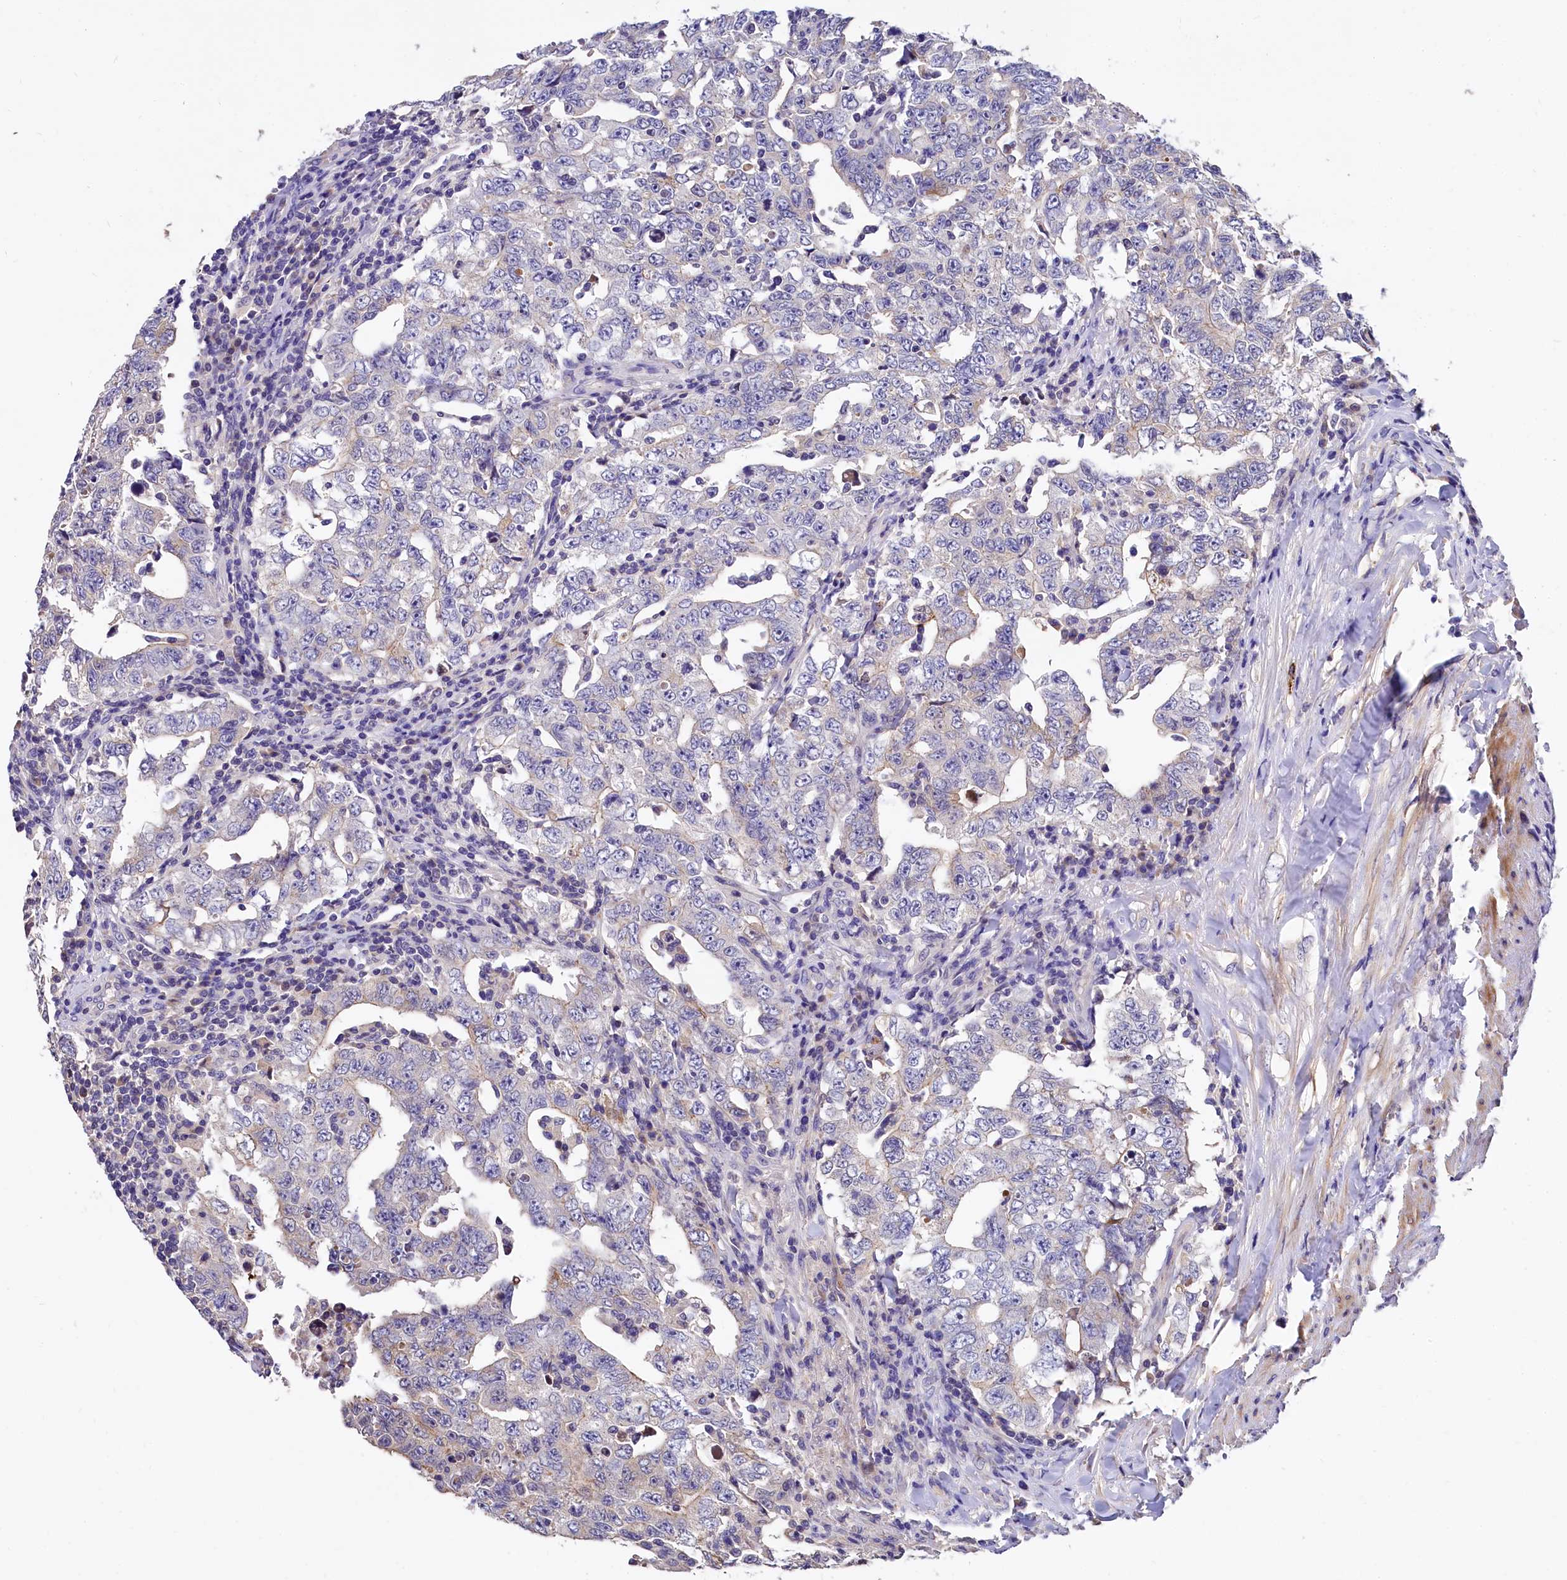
{"staining": {"intensity": "negative", "quantity": "none", "location": "none"}, "tissue": "testis cancer", "cell_type": "Tumor cells", "image_type": "cancer", "snomed": [{"axis": "morphology", "description": "Carcinoma, Embryonal, NOS"}, {"axis": "topography", "description": "Testis"}], "caption": "Photomicrograph shows no protein expression in tumor cells of testis embryonal carcinoma tissue. (DAB (3,3'-diaminobenzidine) immunohistochemistry (IHC) with hematoxylin counter stain).", "gene": "EPS8L2", "patient": {"sex": "male", "age": 26}}